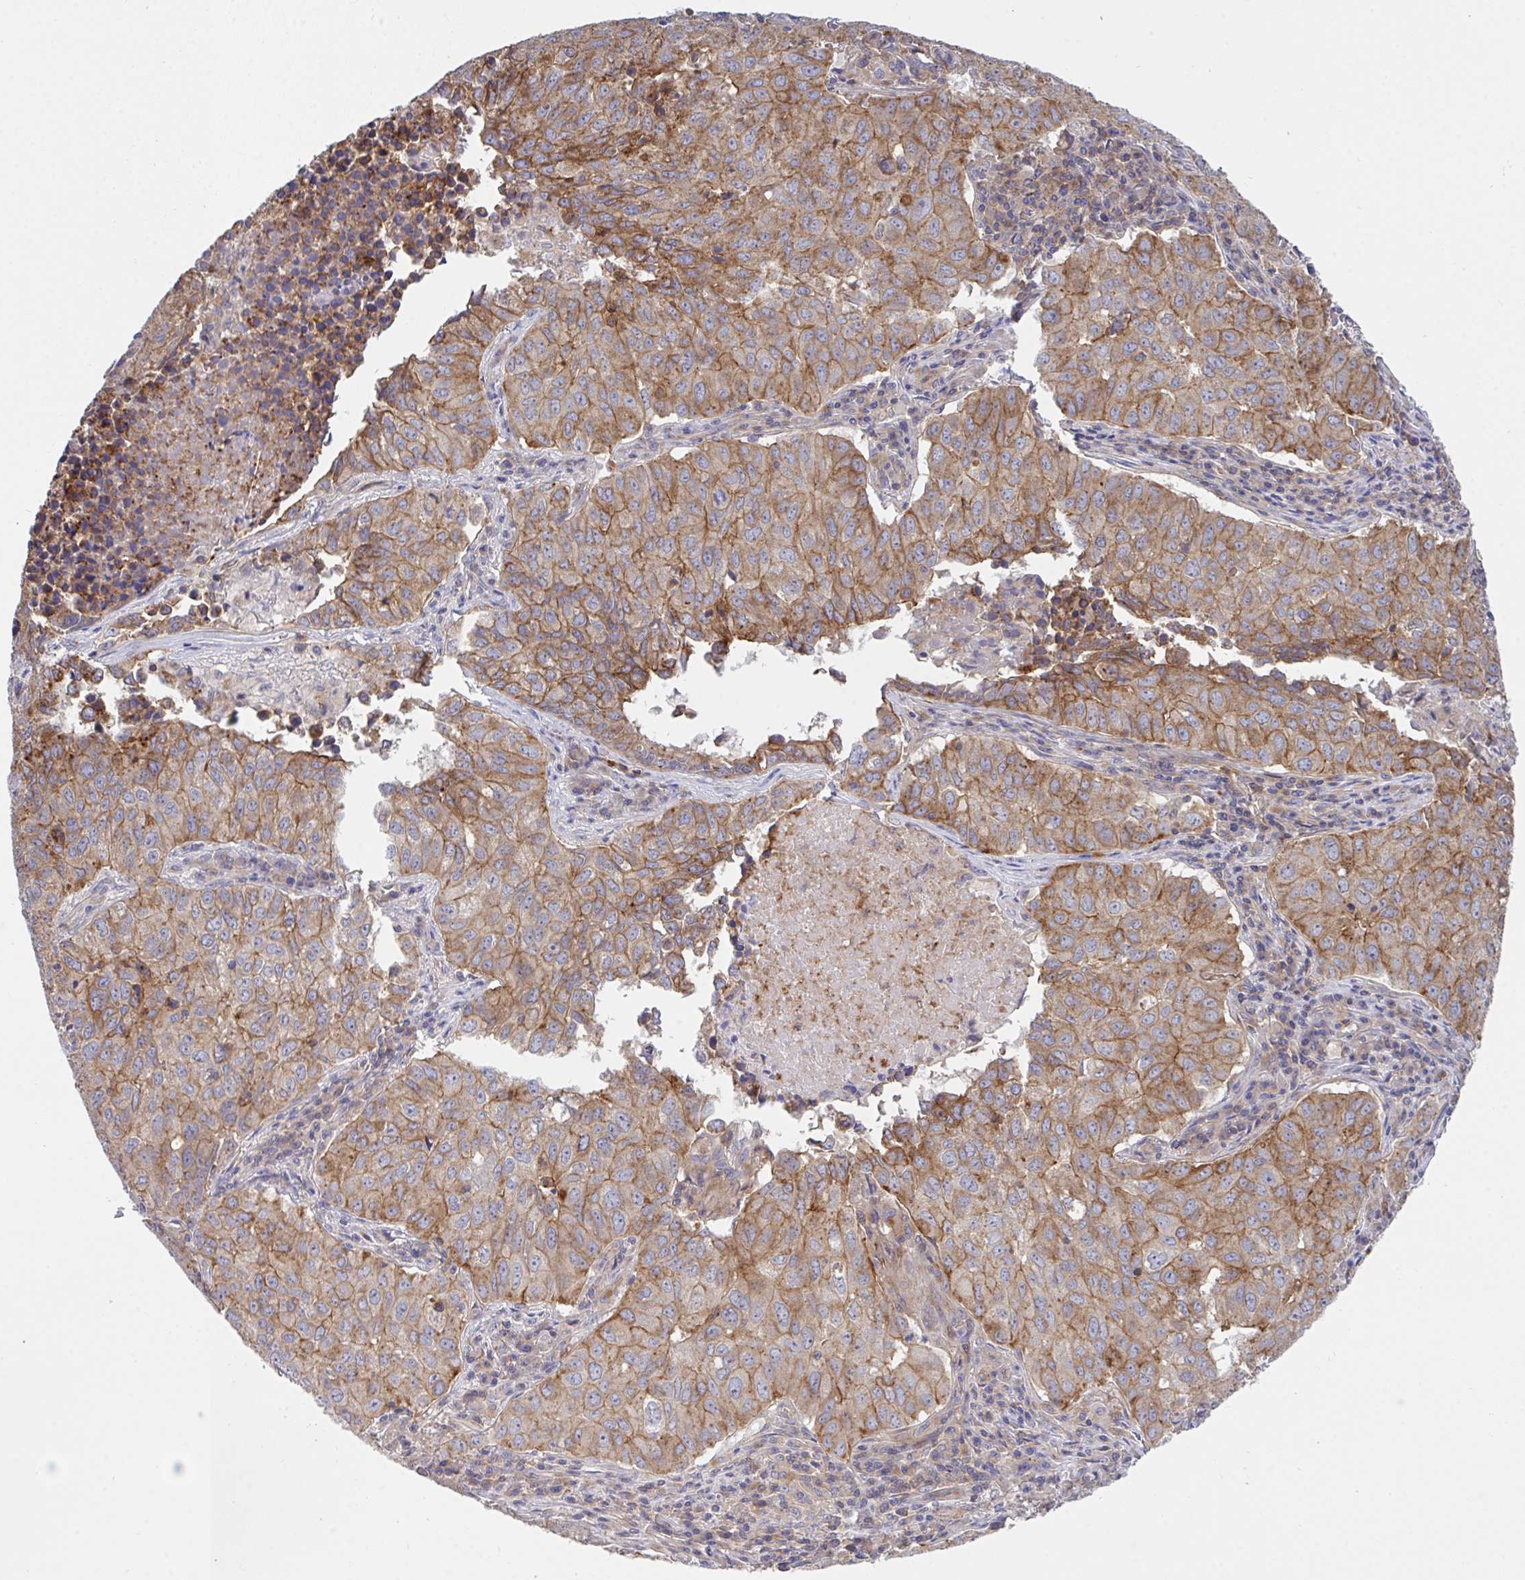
{"staining": {"intensity": "moderate", "quantity": "25%-75%", "location": "cytoplasmic/membranous"}, "tissue": "lung cancer", "cell_type": "Tumor cells", "image_type": "cancer", "snomed": [{"axis": "morphology", "description": "Adenocarcinoma, NOS"}, {"axis": "topography", "description": "Lung"}], "caption": "Moderate cytoplasmic/membranous expression is appreciated in about 25%-75% of tumor cells in lung cancer.", "gene": "C4orf36", "patient": {"sex": "female", "age": 50}}